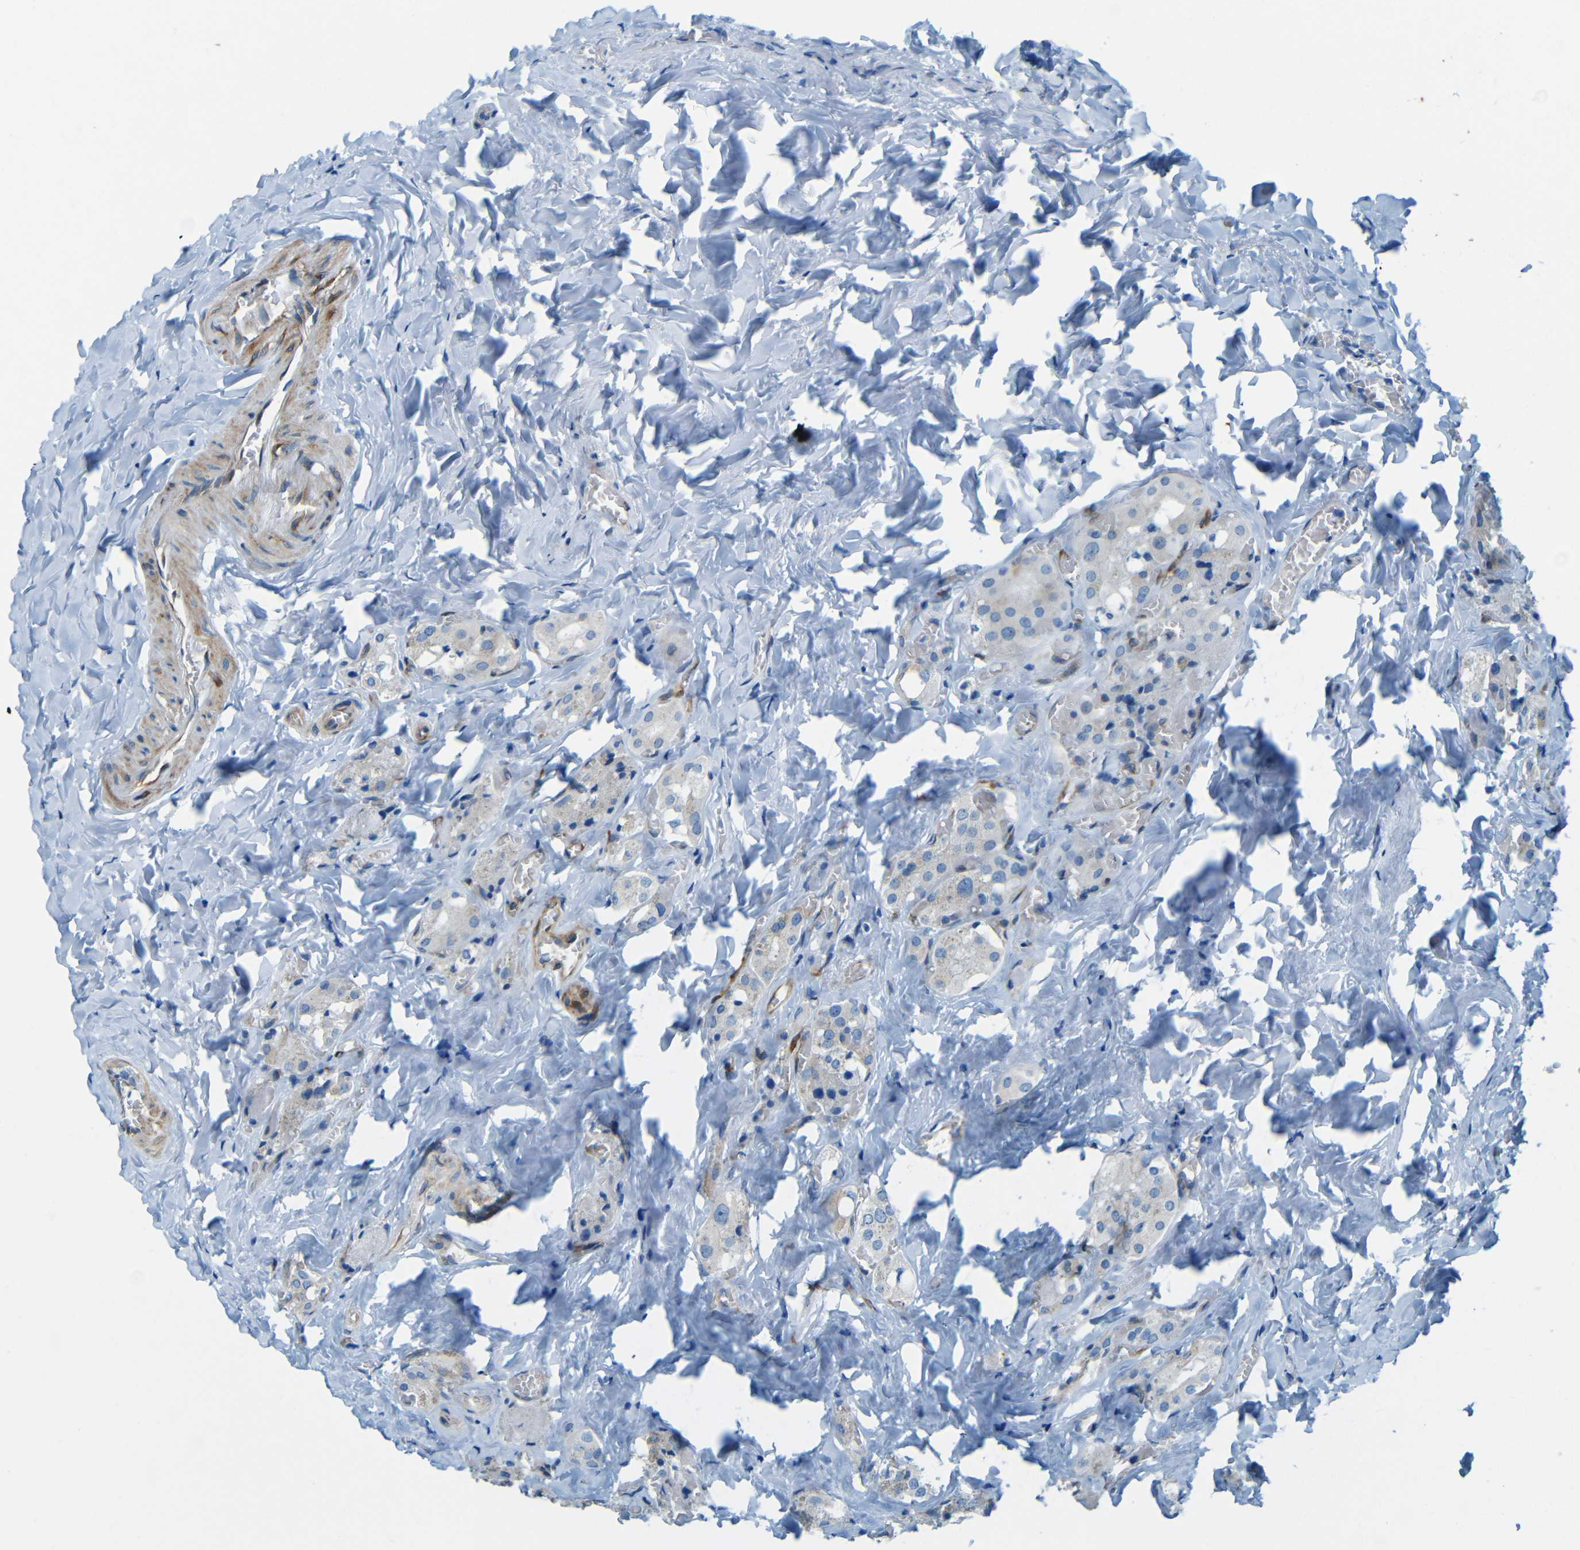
{"staining": {"intensity": "negative", "quantity": "none", "location": "none"}, "tissue": "parathyroid gland", "cell_type": "Glandular cells", "image_type": "normal", "snomed": [{"axis": "morphology", "description": "Normal tissue, NOS"}, {"axis": "morphology", "description": "Atrophy, NOS"}, {"axis": "topography", "description": "Parathyroid gland"}], "caption": "Immunohistochemical staining of benign parathyroid gland exhibits no significant expression in glandular cells.", "gene": "MAP2", "patient": {"sex": "female", "age": 54}}